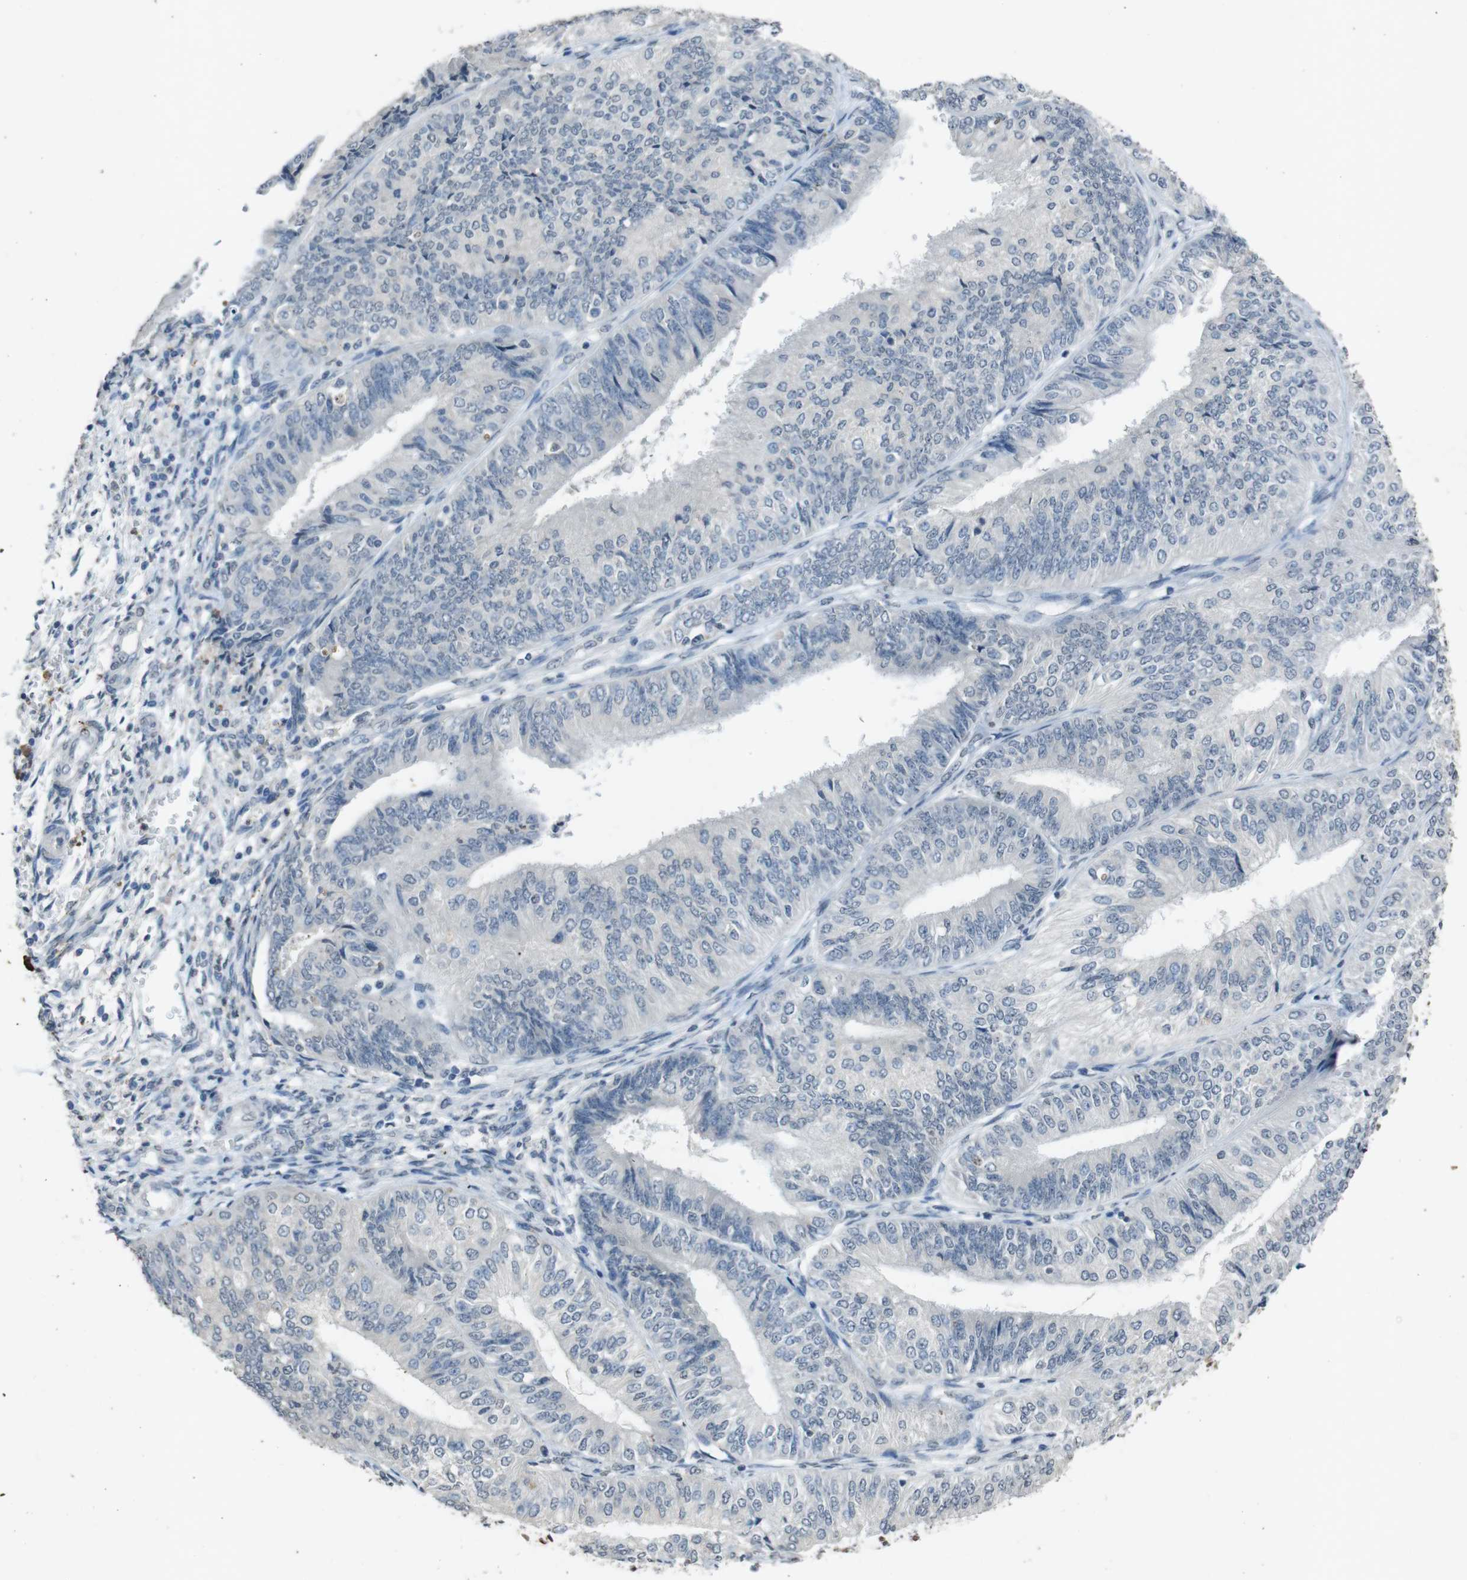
{"staining": {"intensity": "negative", "quantity": "none", "location": "none"}, "tissue": "endometrial cancer", "cell_type": "Tumor cells", "image_type": "cancer", "snomed": [{"axis": "morphology", "description": "Adenocarcinoma, NOS"}, {"axis": "topography", "description": "Endometrium"}], "caption": "Endometrial adenocarcinoma was stained to show a protein in brown. There is no significant expression in tumor cells.", "gene": "STBD1", "patient": {"sex": "female", "age": 58}}